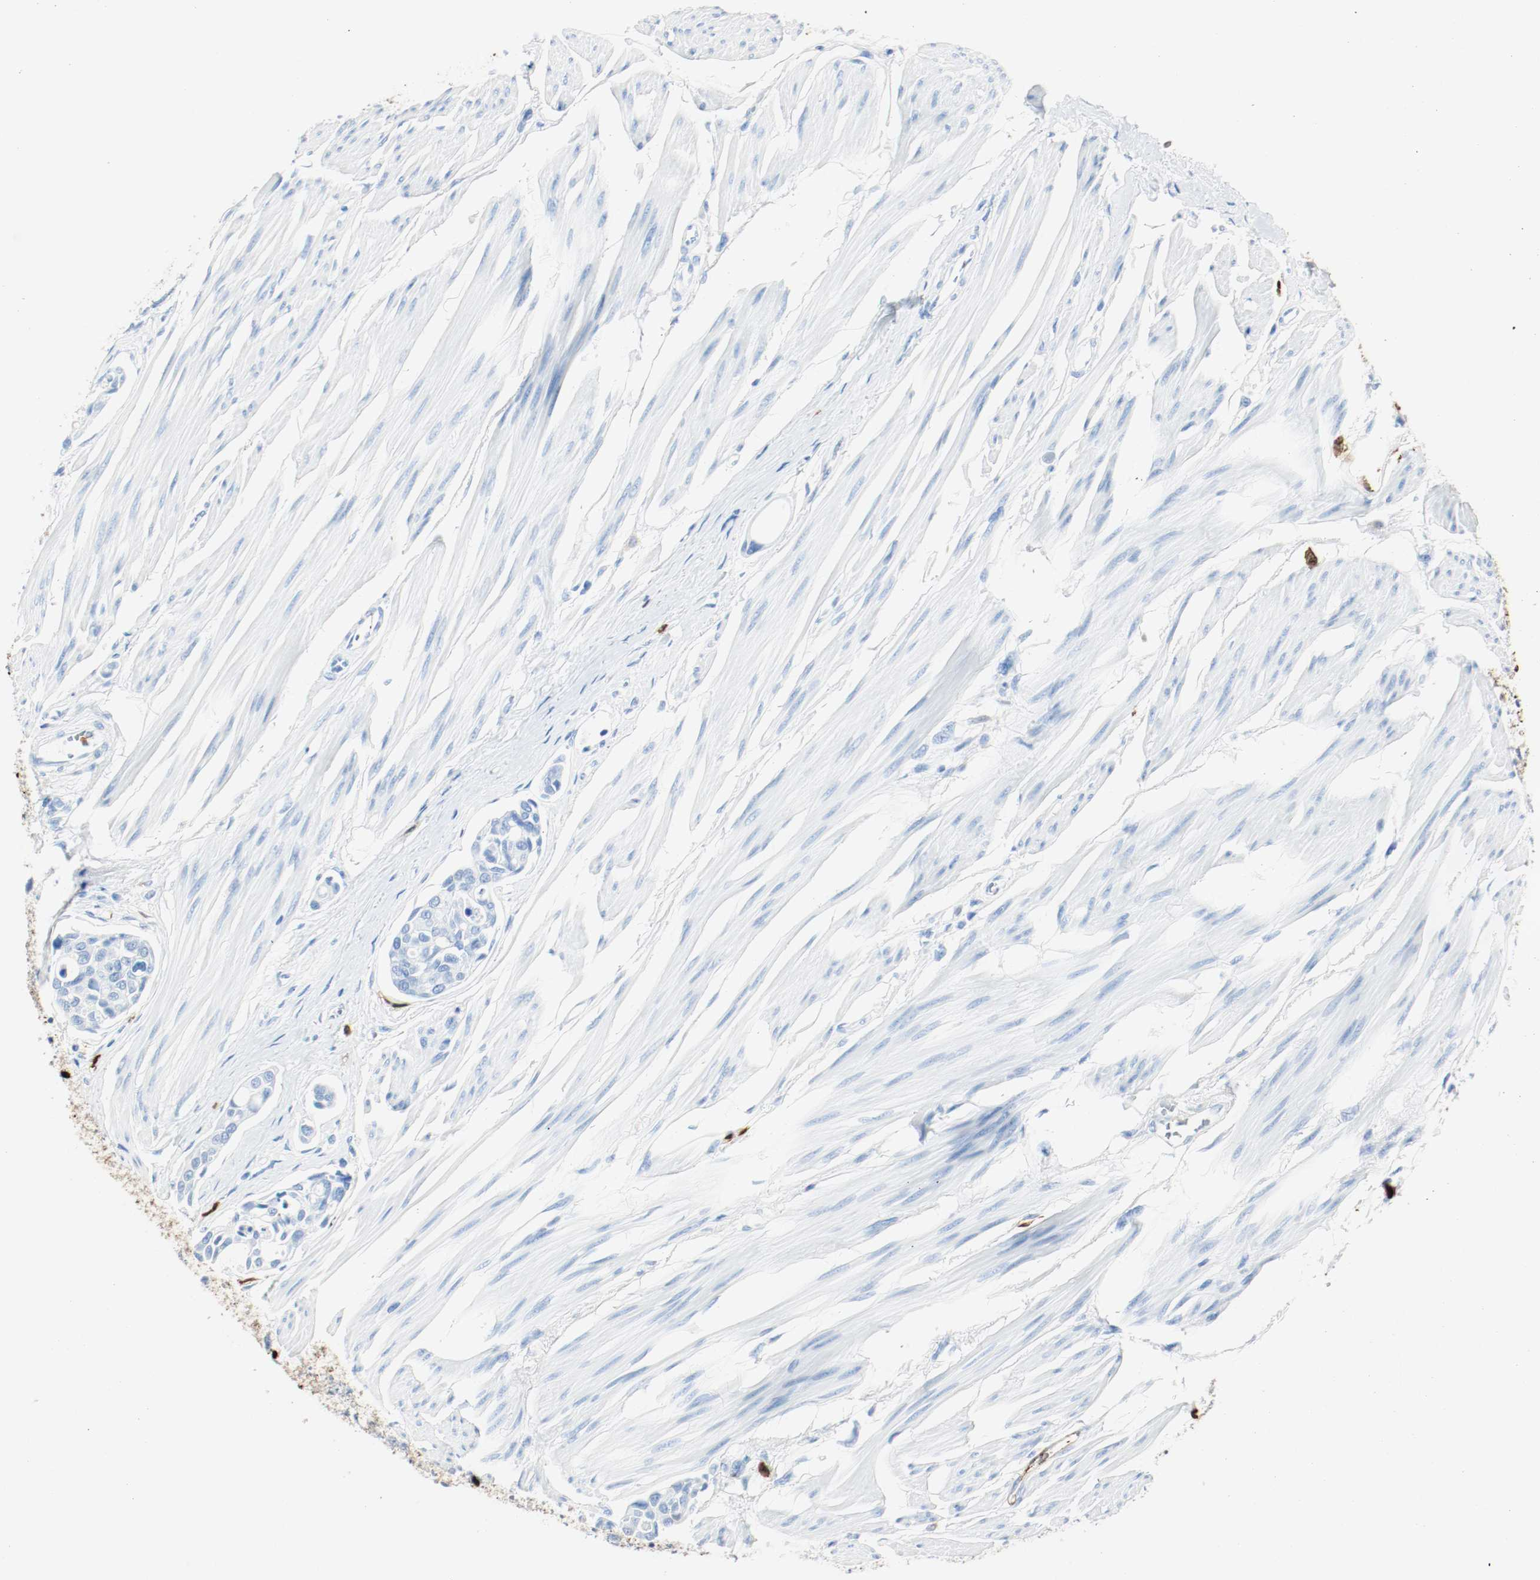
{"staining": {"intensity": "negative", "quantity": "none", "location": "none"}, "tissue": "urothelial cancer", "cell_type": "Tumor cells", "image_type": "cancer", "snomed": [{"axis": "morphology", "description": "Urothelial carcinoma, High grade"}, {"axis": "topography", "description": "Urinary bladder"}], "caption": "The micrograph reveals no significant positivity in tumor cells of high-grade urothelial carcinoma.", "gene": "S100A9", "patient": {"sex": "male", "age": 78}}